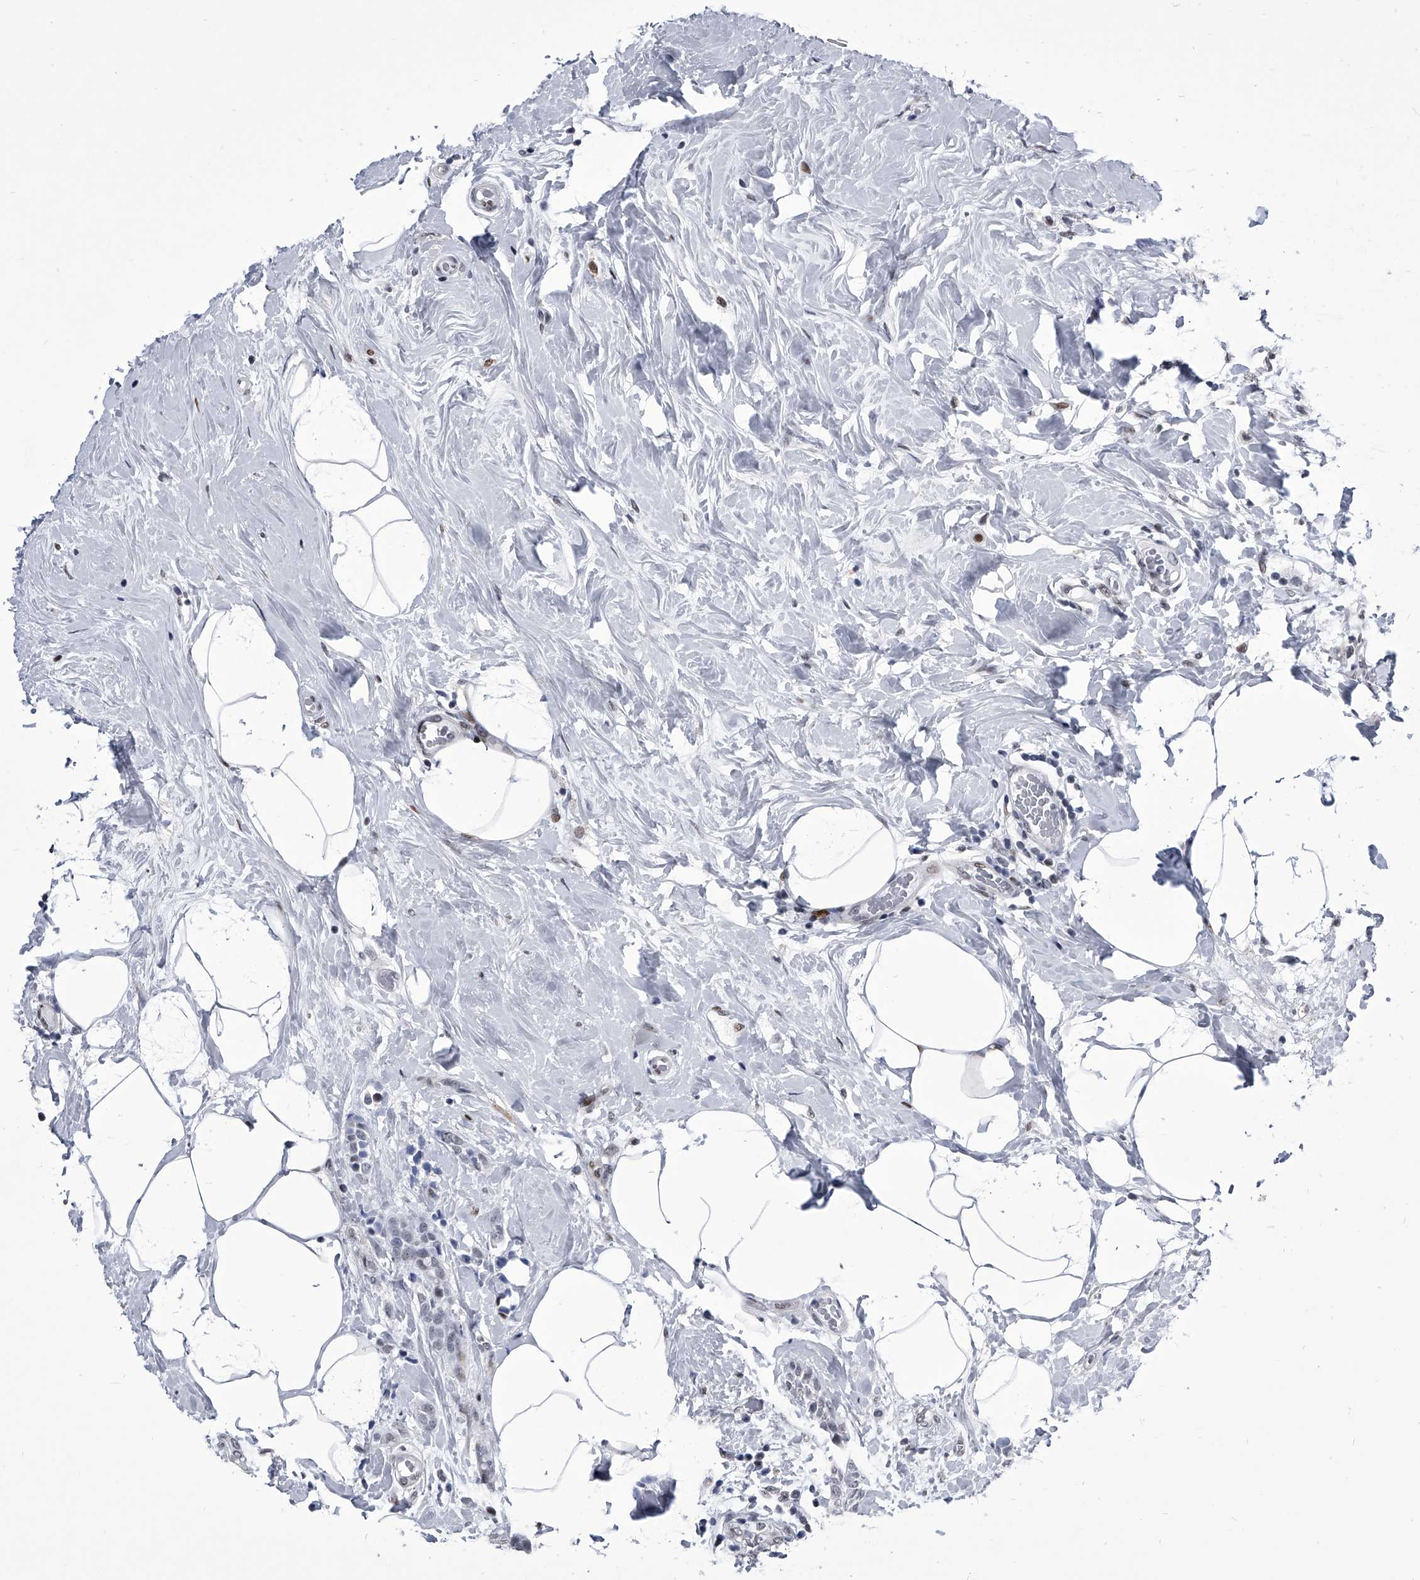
{"staining": {"intensity": "negative", "quantity": "none", "location": "none"}, "tissue": "breast cancer", "cell_type": "Tumor cells", "image_type": "cancer", "snomed": [{"axis": "morphology", "description": "Lobular carcinoma, in situ"}, {"axis": "morphology", "description": "Lobular carcinoma"}, {"axis": "topography", "description": "Breast"}], "caption": "Human breast cancer stained for a protein using IHC demonstrates no staining in tumor cells.", "gene": "CMTR1", "patient": {"sex": "female", "age": 41}}